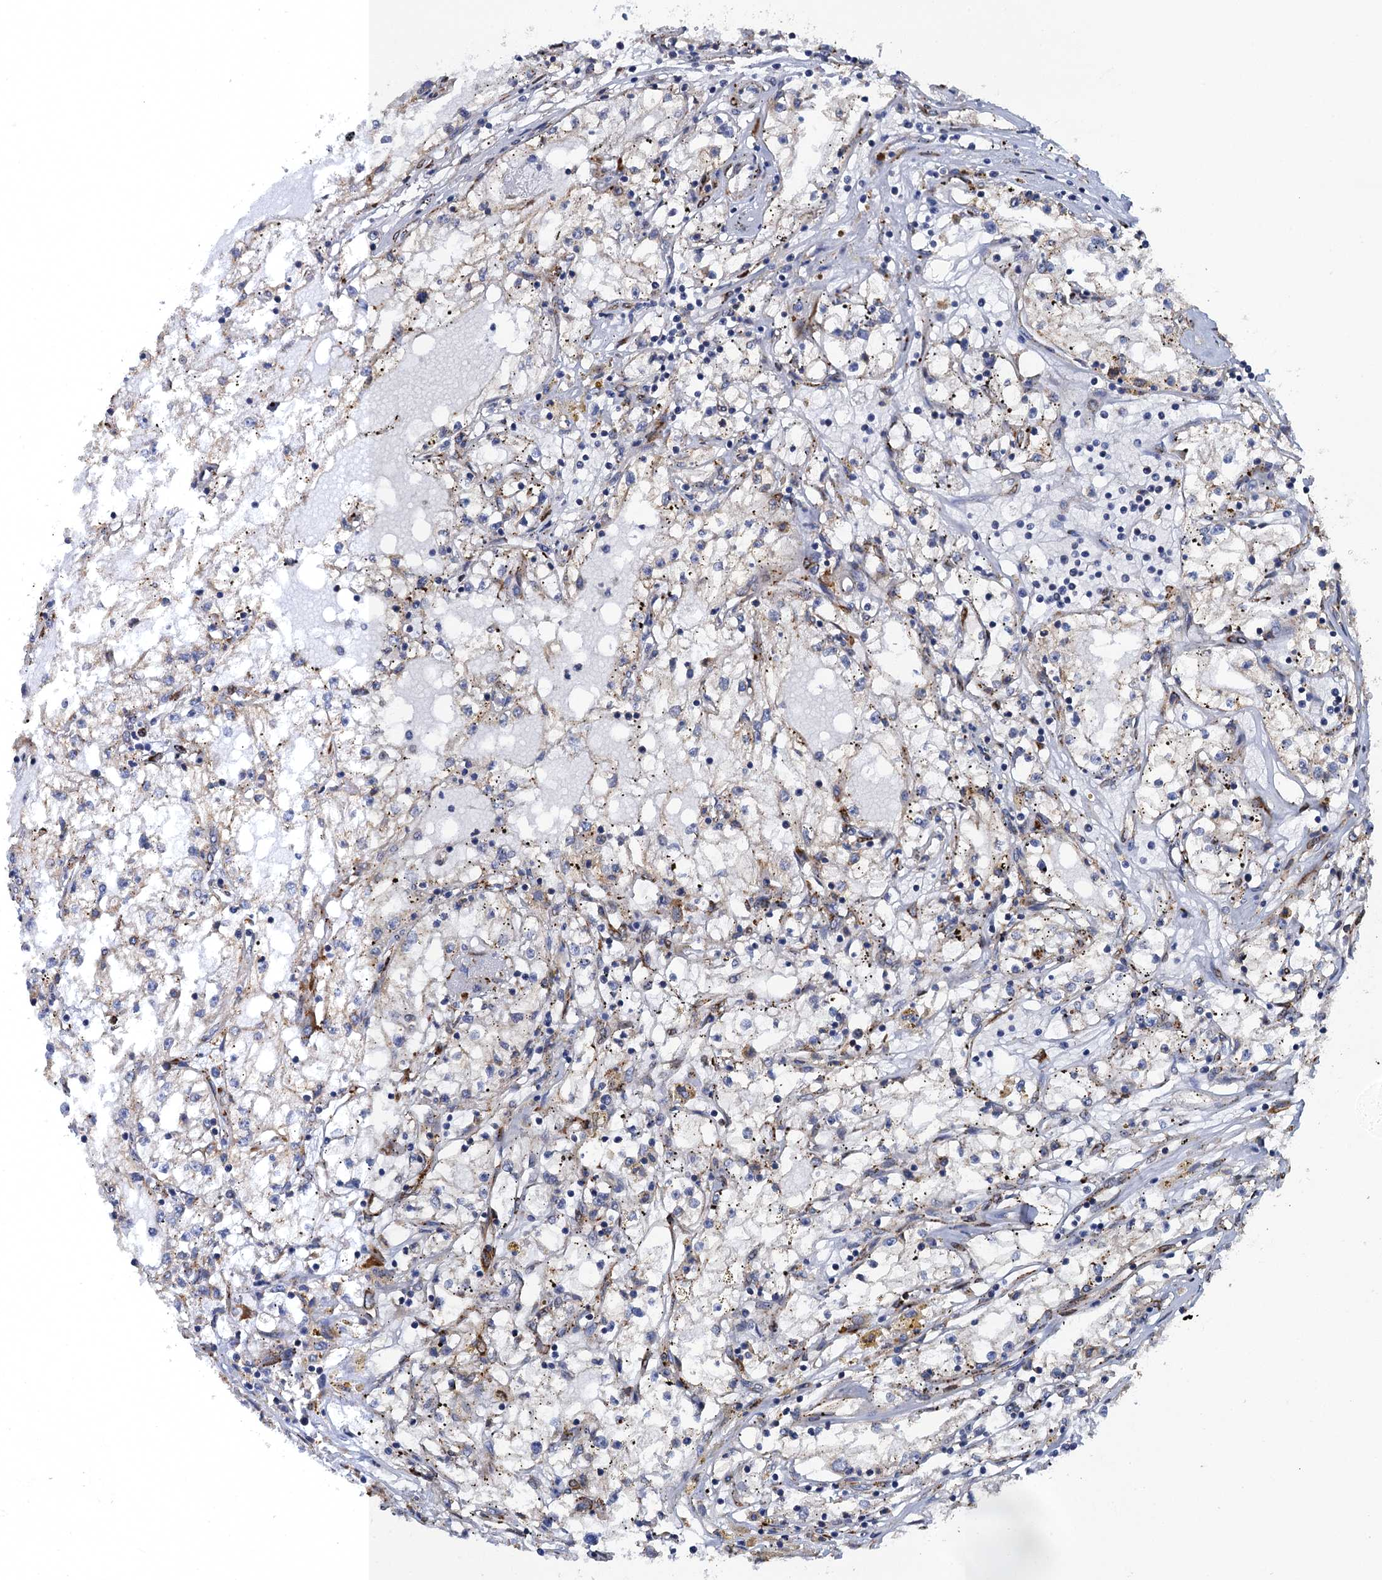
{"staining": {"intensity": "moderate", "quantity": "<25%", "location": "cytoplasmic/membranous"}, "tissue": "renal cancer", "cell_type": "Tumor cells", "image_type": "cancer", "snomed": [{"axis": "morphology", "description": "Adenocarcinoma, NOS"}, {"axis": "topography", "description": "Kidney"}], "caption": "This is a photomicrograph of IHC staining of renal adenocarcinoma, which shows moderate staining in the cytoplasmic/membranous of tumor cells.", "gene": "POGLUT3", "patient": {"sex": "male", "age": 56}}